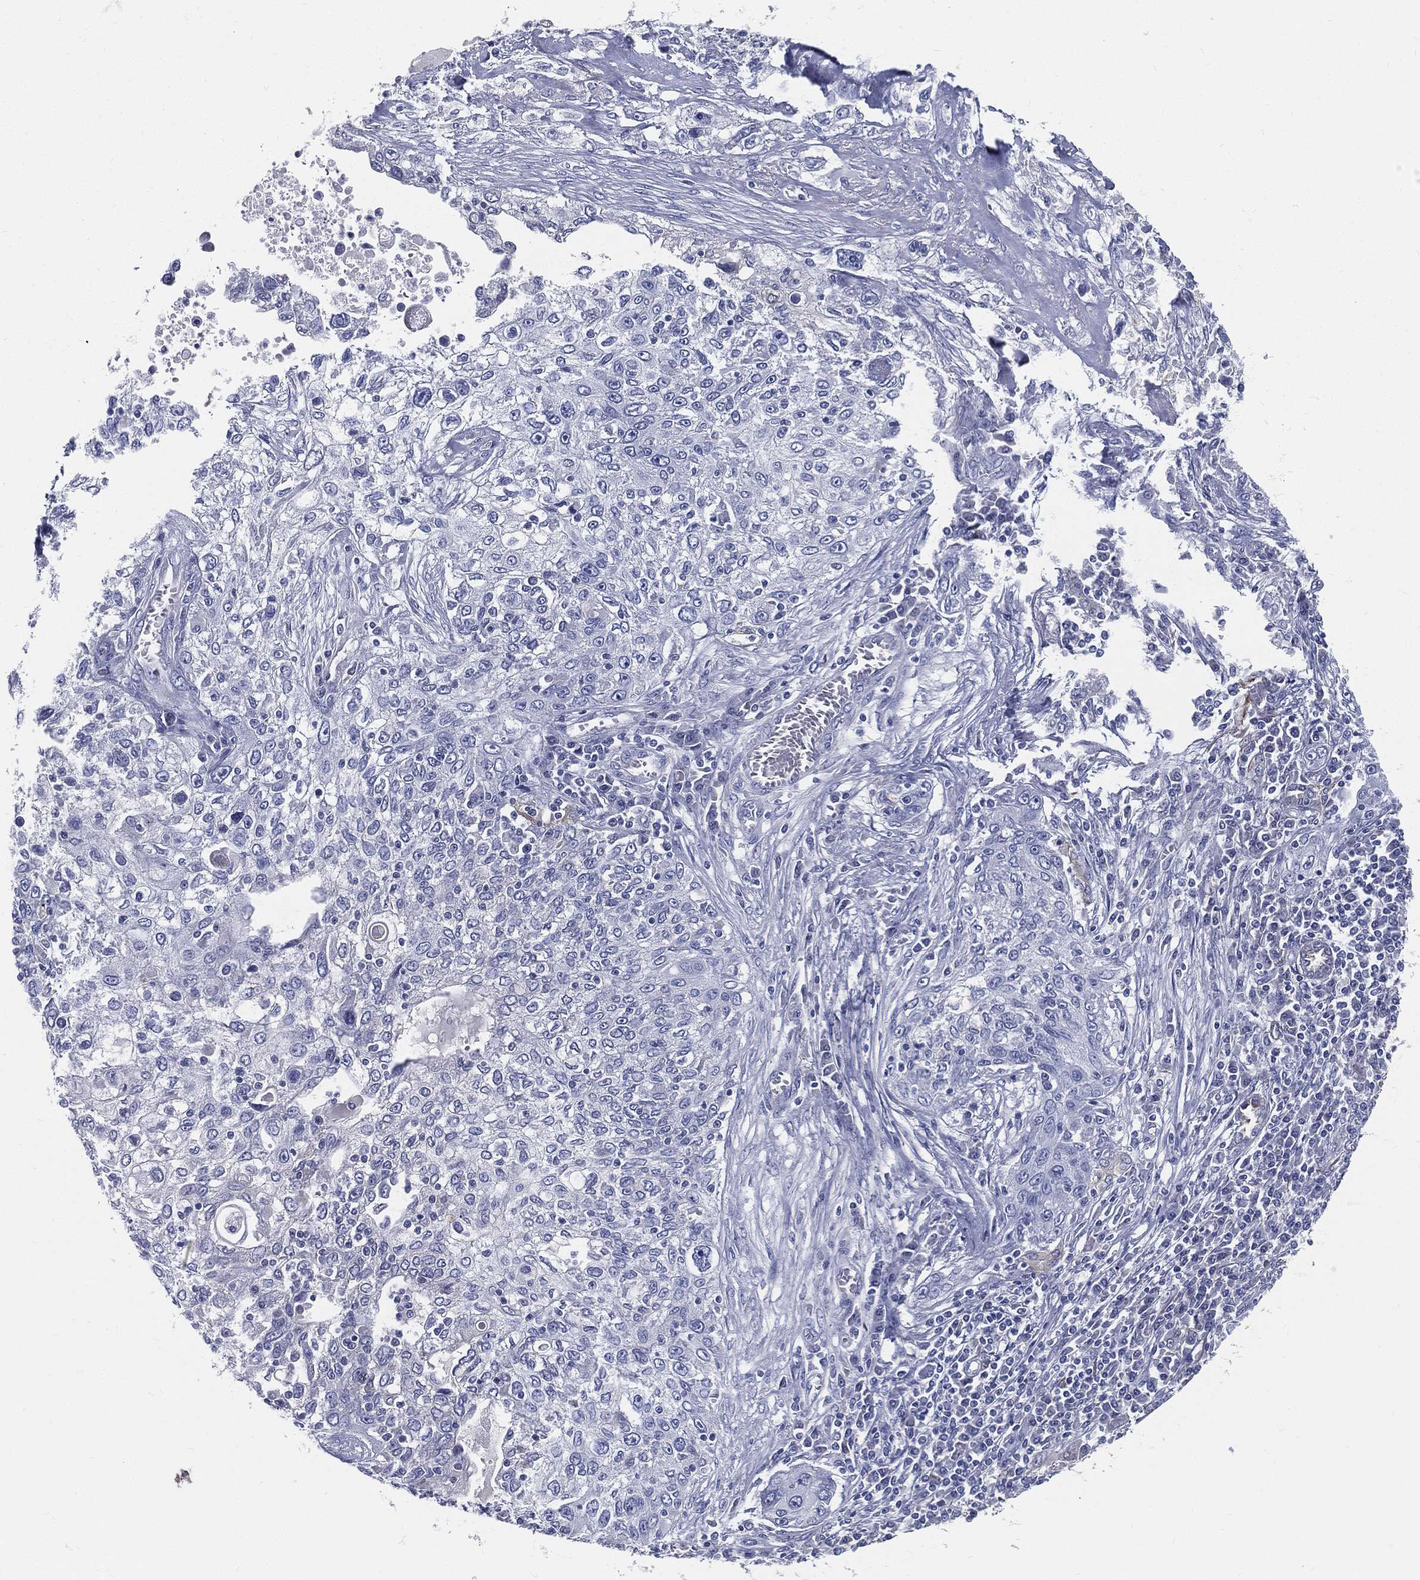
{"staining": {"intensity": "negative", "quantity": "none", "location": "none"}, "tissue": "lung cancer", "cell_type": "Tumor cells", "image_type": "cancer", "snomed": [{"axis": "morphology", "description": "Squamous cell carcinoma, NOS"}, {"axis": "topography", "description": "Lung"}], "caption": "Lung cancer stained for a protein using immunohistochemistry displays no positivity tumor cells.", "gene": "STS", "patient": {"sex": "female", "age": 69}}